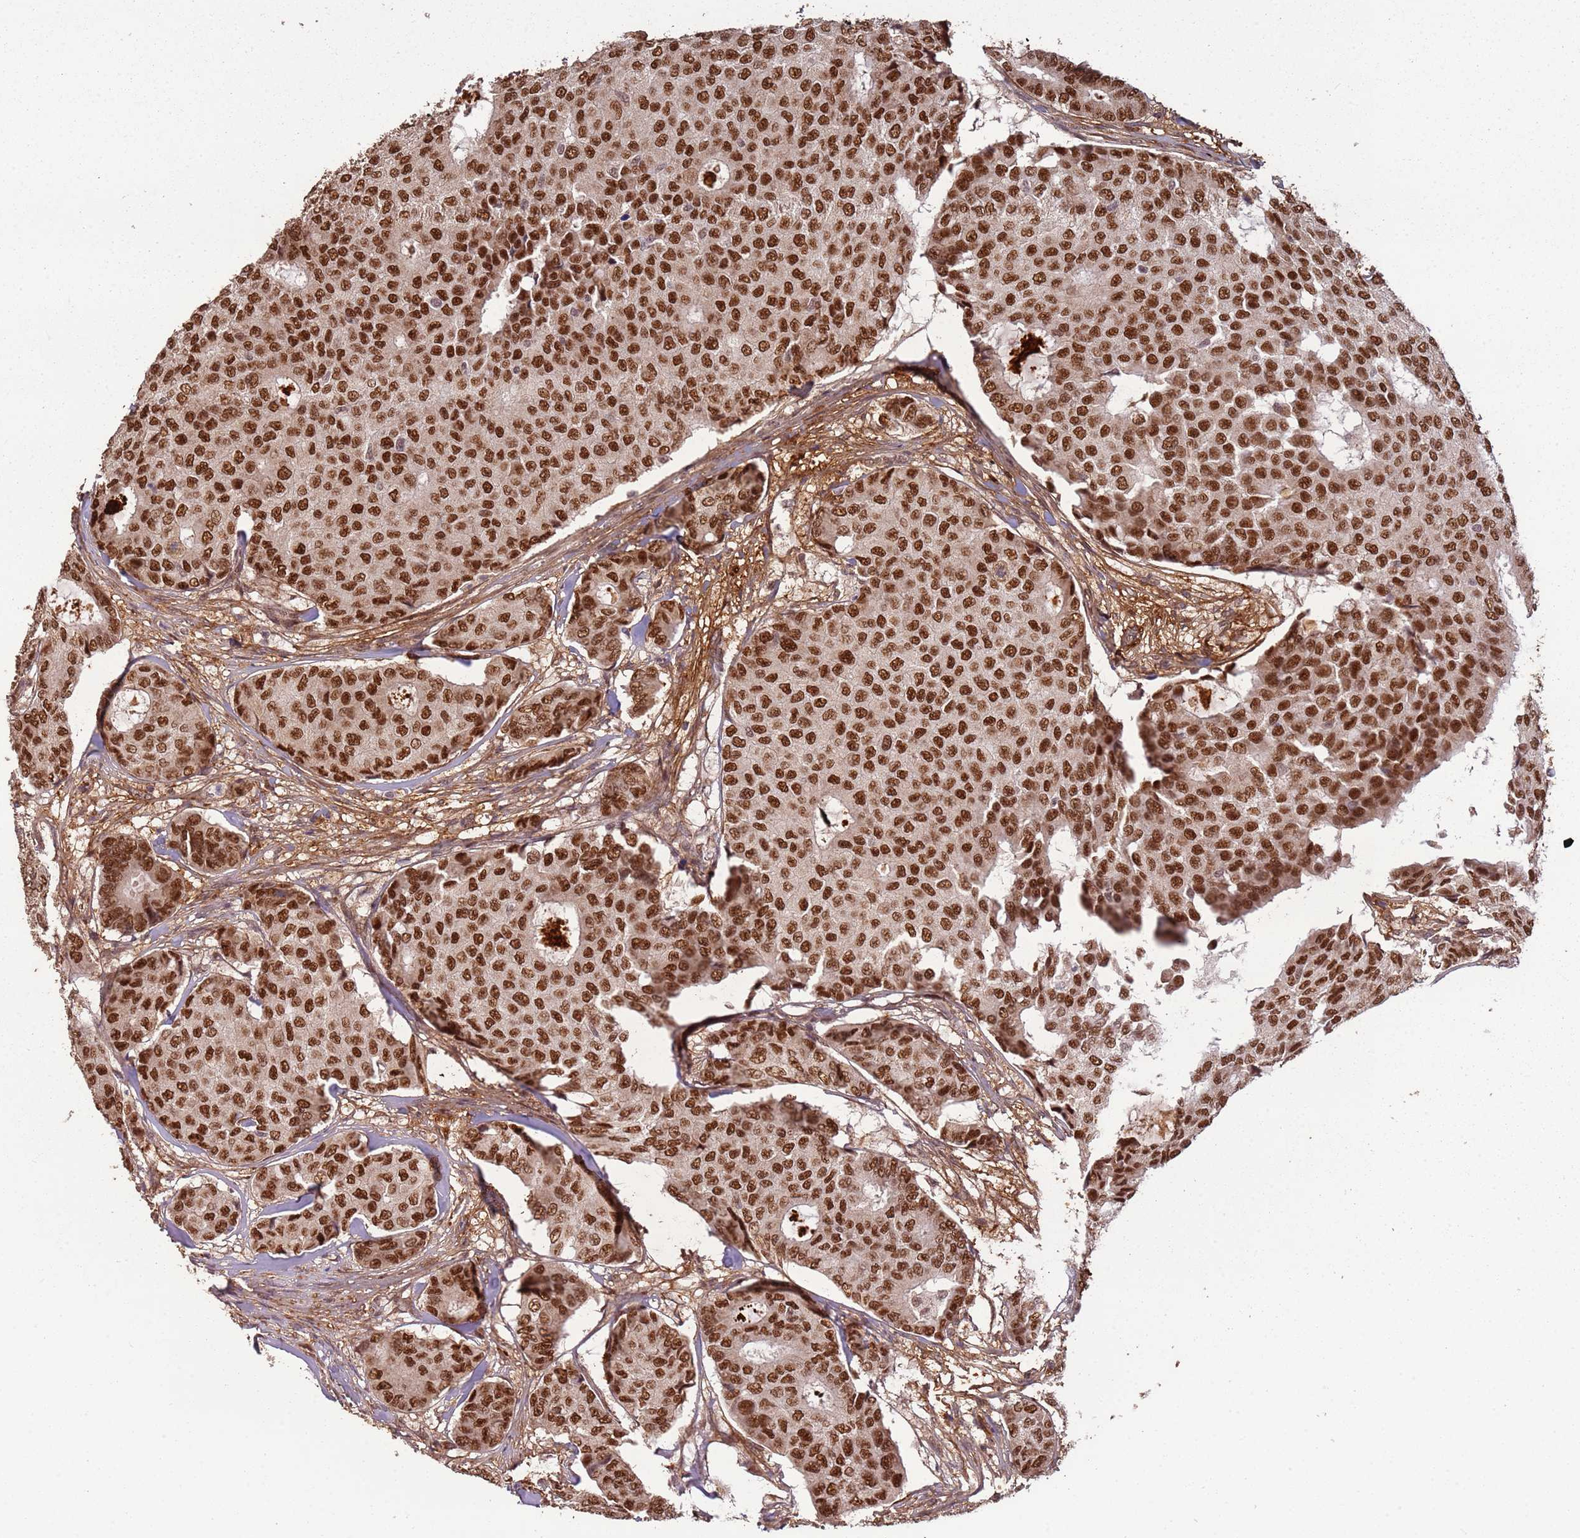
{"staining": {"intensity": "strong", "quantity": ">75%", "location": "nuclear"}, "tissue": "breast cancer", "cell_type": "Tumor cells", "image_type": "cancer", "snomed": [{"axis": "morphology", "description": "Duct carcinoma"}, {"axis": "topography", "description": "Breast"}], "caption": "This image exhibits breast invasive ductal carcinoma stained with IHC to label a protein in brown. The nuclear of tumor cells show strong positivity for the protein. Nuclei are counter-stained blue.", "gene": "POLR3H", "patient": {"sex": "female", "age": 75}}